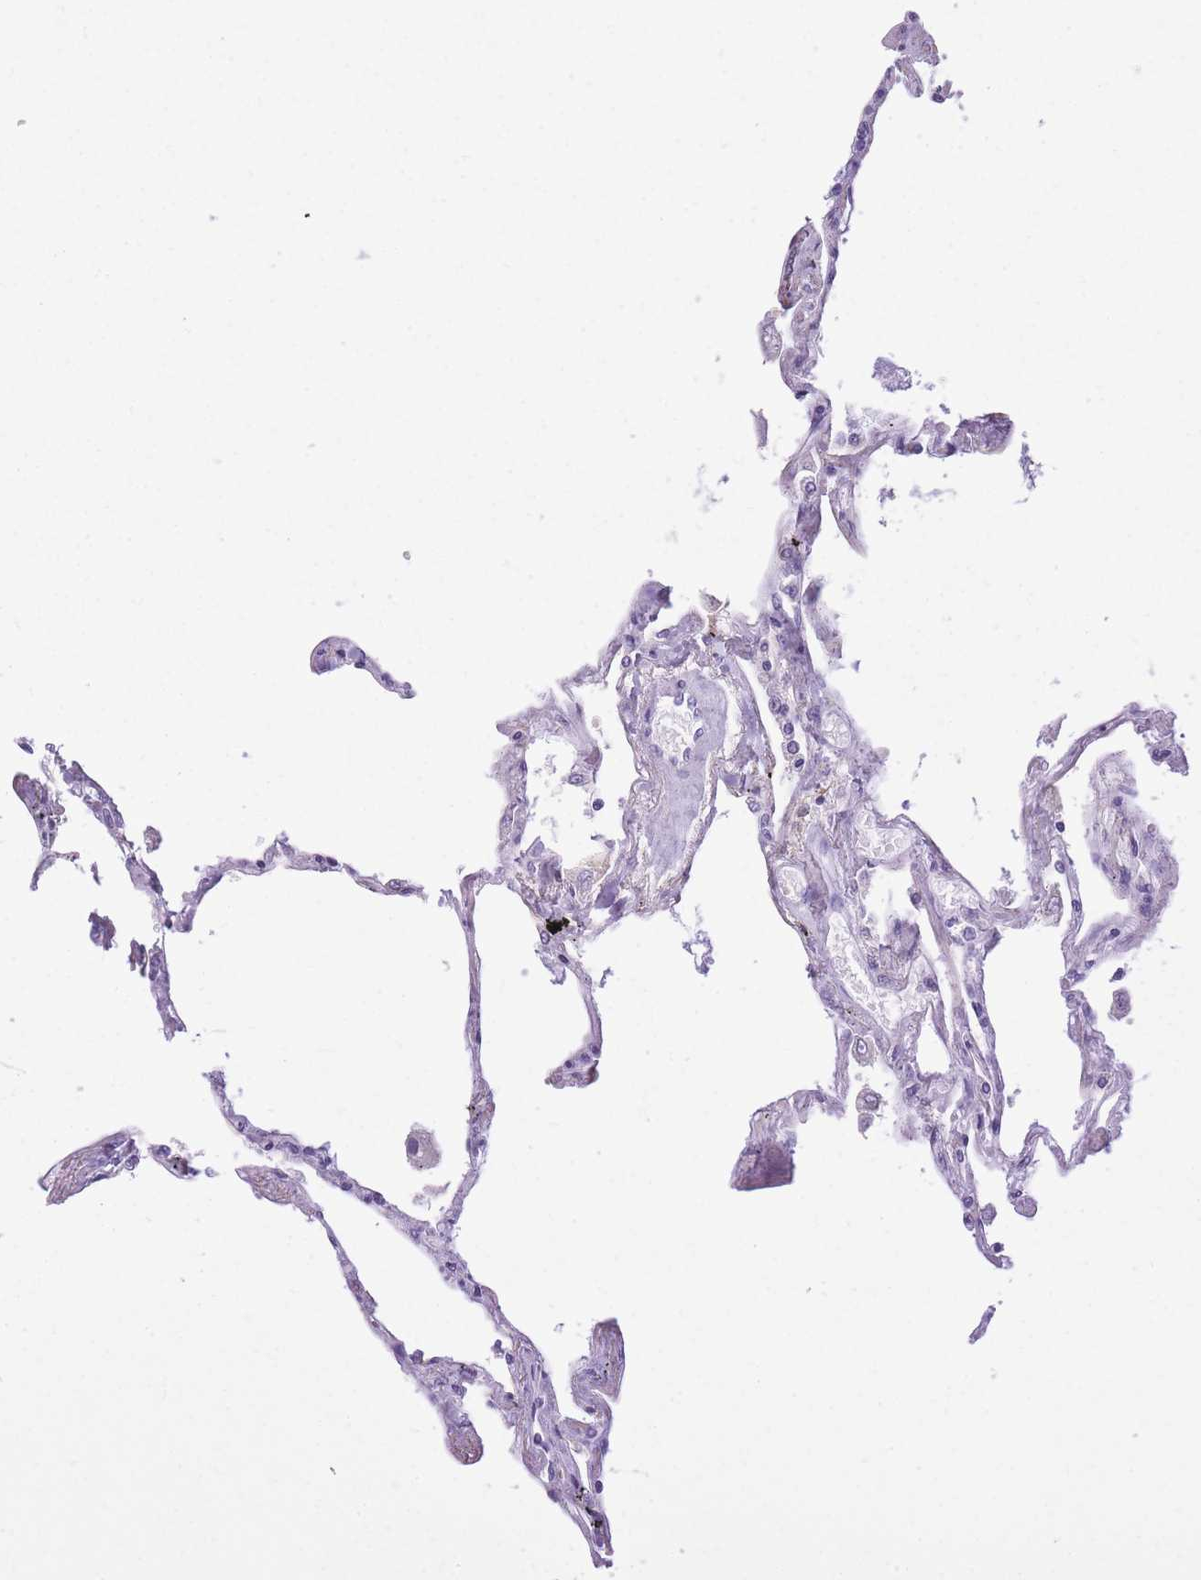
{"staining": {"intensity": "strong", "quantity": "25%-75%", "location": "cytoplasmic/membranous"}, "tissue": "lung", "cell_type": "Alveolar cells", "image_type": "normal", "snomed": [{"axis": "morphology", "description": "Normal tissue, NOS"}, {"axis": "topography", "description": "Lung"}], "caption": "Protein expression analysis of benign lung exhibits strong cytoplasmic/membranous staining in about 25%-75% of alveolar cells.", "gene": "RADX", "patient": {"sex": "female", "age": 67}}